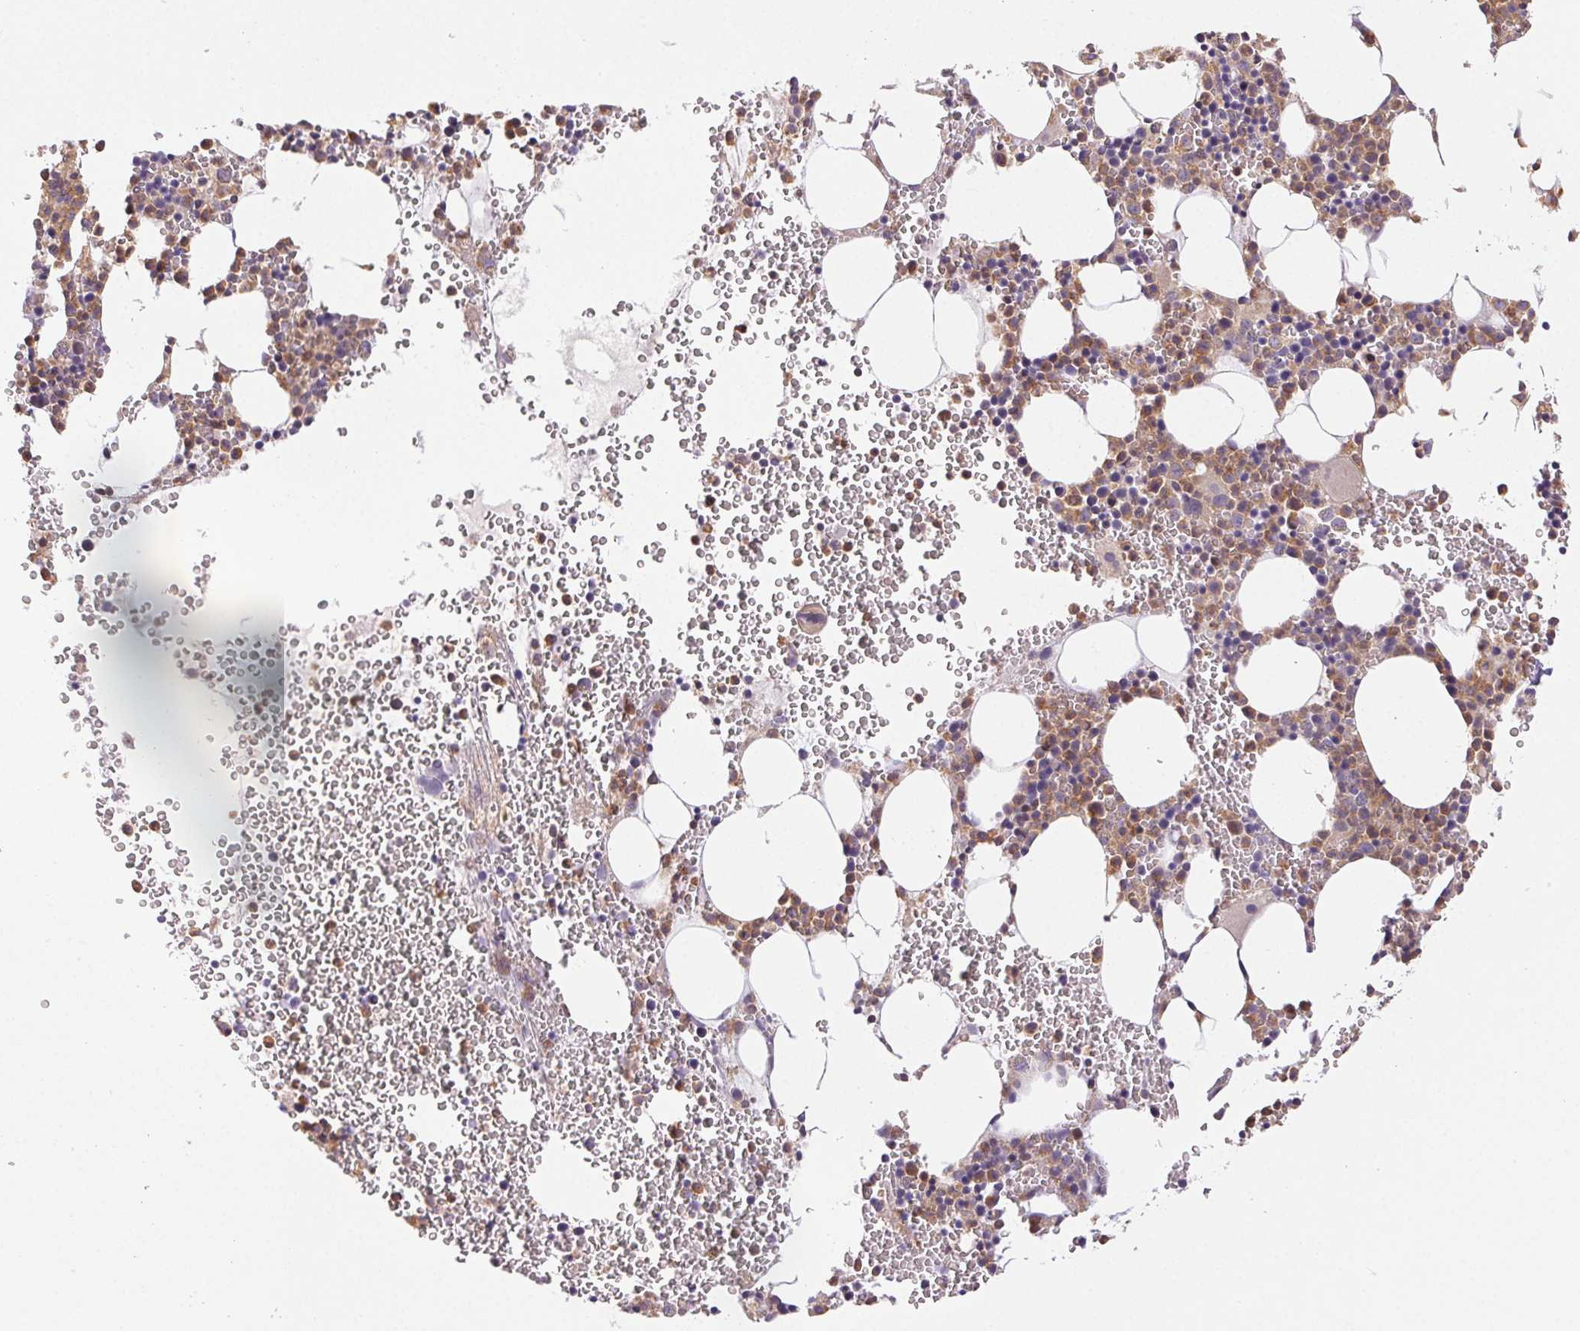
{"staining": {"intensity": "moderate", "quantity": "25%-75%", "location": "cytoplasmic/membranous"}, "tissue": "bone marrow", "cell_type": "Hematopoietic cells", "image_type": "normal", "snomed": [{"axis": "morphology", "description": "Normal tissue, NOS"}, {"axis": "topography", "description": "Bone marrow"}], "caption": "Immunohistochemical staining of benign human bone marrow exhibits medium levels of moderate cytoplasmic/membranous positivity in about 25%-75% of hematopoietic cells.", "gene": "GDI1", "patient": {"sex": "male", "age": 82}}